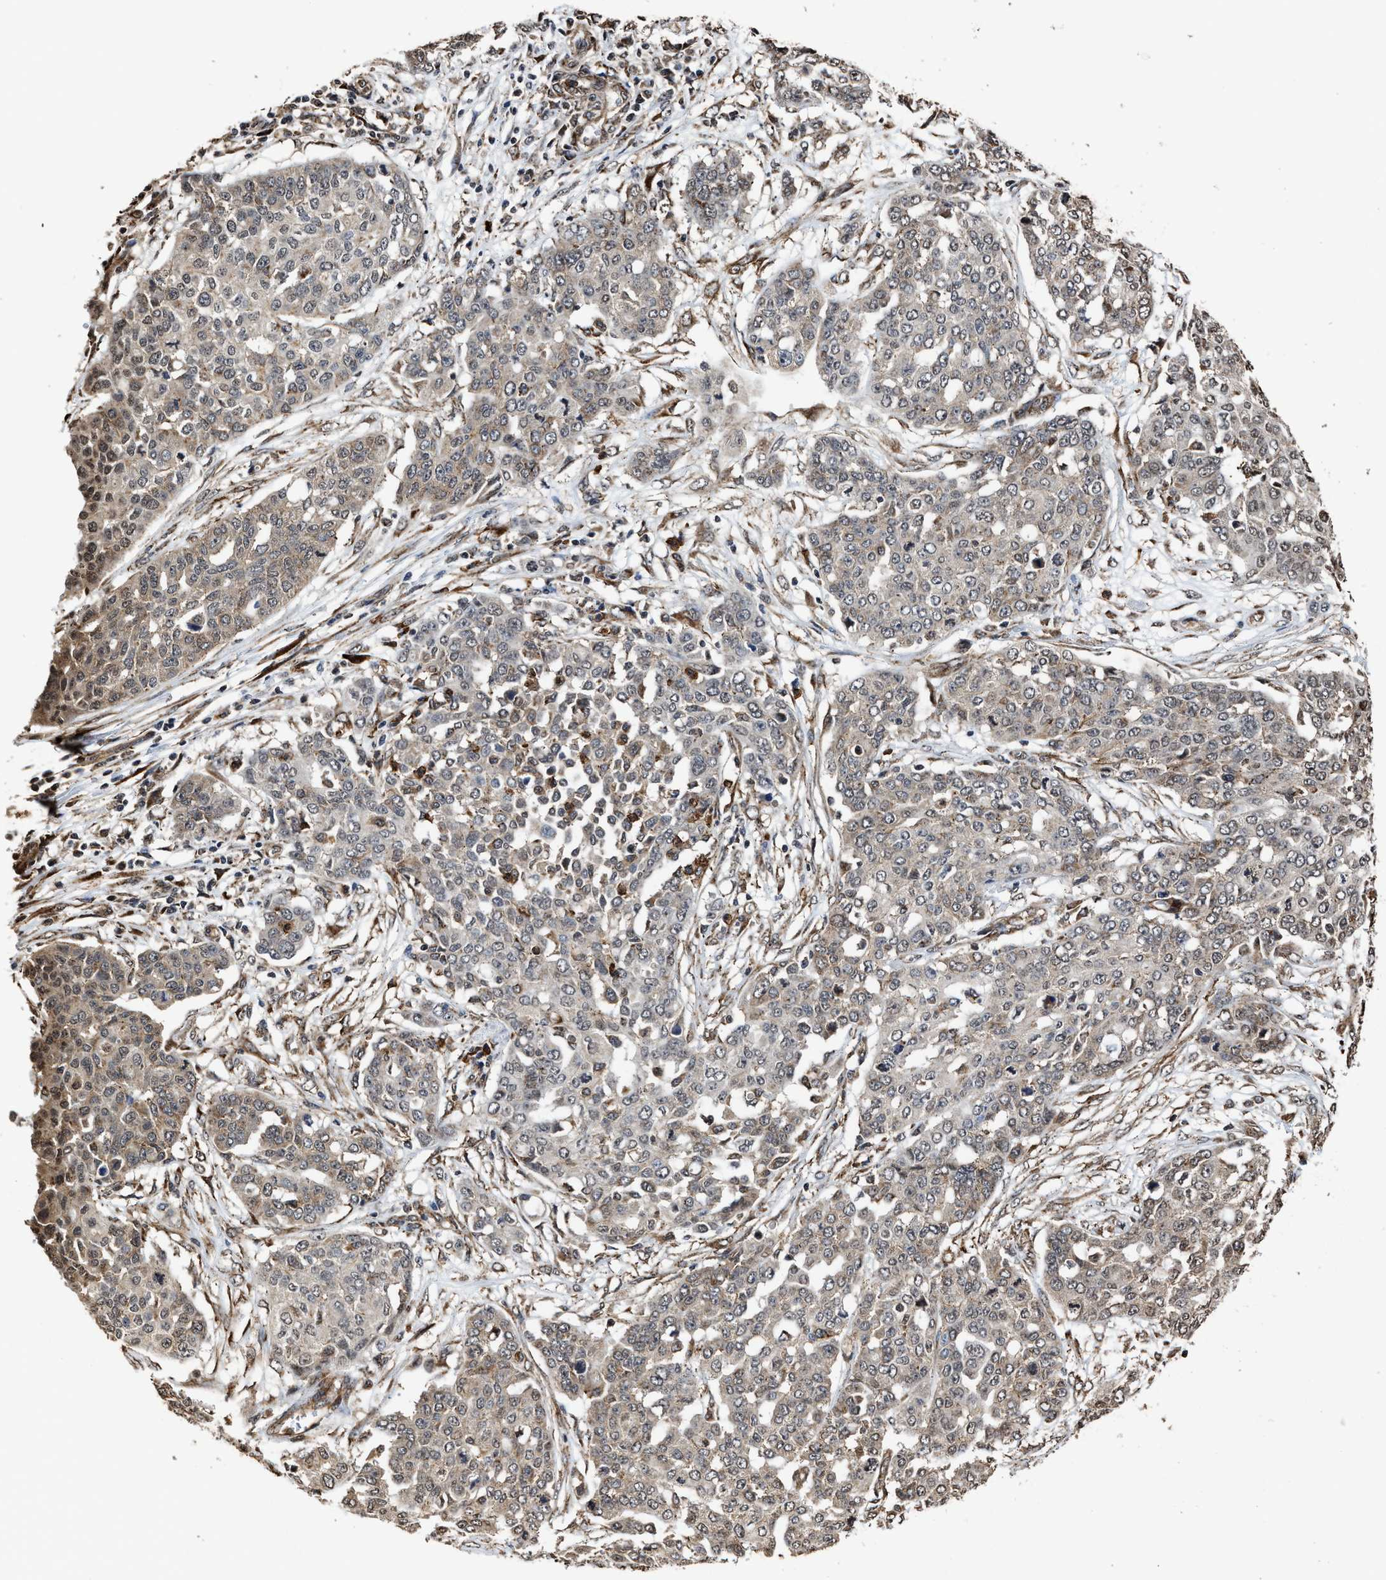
{"staining": {"intensity": "weak", "quantity": "25%-75%", "location": "cytoplasmic/membranous"}, "tissue": "ovarian cancer", "cell_type": "Tumor cells", "image_type": "cancer", "snomed": [{"axis": "morphology", "description": "Cystadenocarcinoma, serous, NOS"}, {"axis": "topography", "description": "Soft tissue"}, {"axis": "topography", "description": "Ovary"}], "caption": "A photomicrograph showing weak cytoplasmic/membranous positivity in about 25%-75% of tumor cells in ovarian serous cystadenocarcinoma, as visualized by brown immunohistochemical staining.", "gene": "SEPTIN2", "patient": {"sex": "female", "age": 57}}